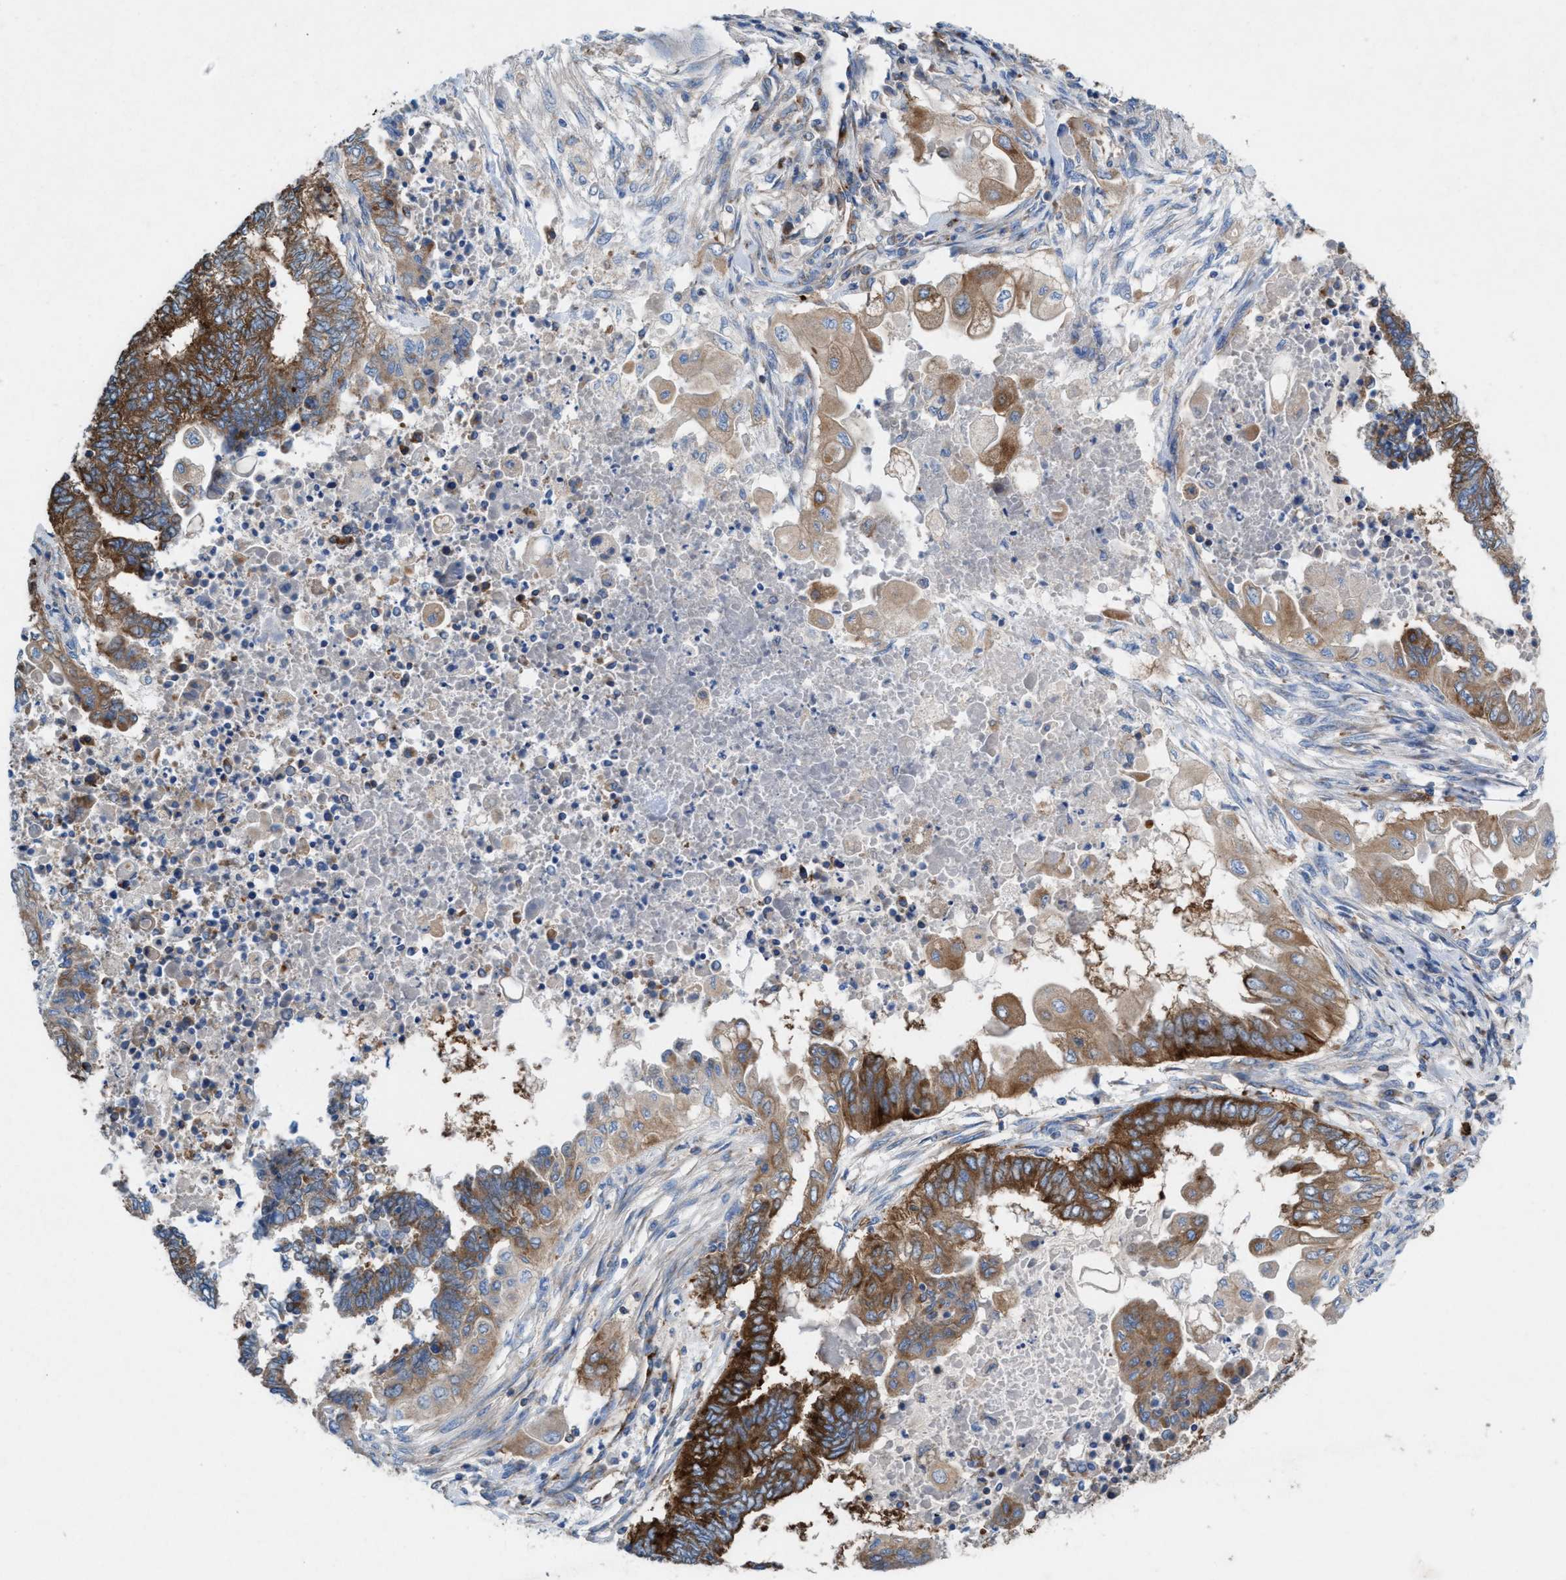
{"staining": {"intensity": "strong", "quantity": ">75%", "location": "cytoplasmic/membranous"}, "tissue": "endometrial cancer", "cell_type": "Tumor cells", "image_type": "cancer", "snomed": [{"axis": "morphology", "description": "Adenocarcinoma, NOS"}, {"axis": "topography", "description": "Uterus"}, {"axis": "topography", "description": "Endometrium"}], "caption": "Tumor cells exhibit high levels of strong cytoplasmic/membranous positivity in about >75% of cells in human endometrial cancer (adenocarcinoma).", "gene": "NYAP1", "patient": {"sex": "female", "age": 70}}